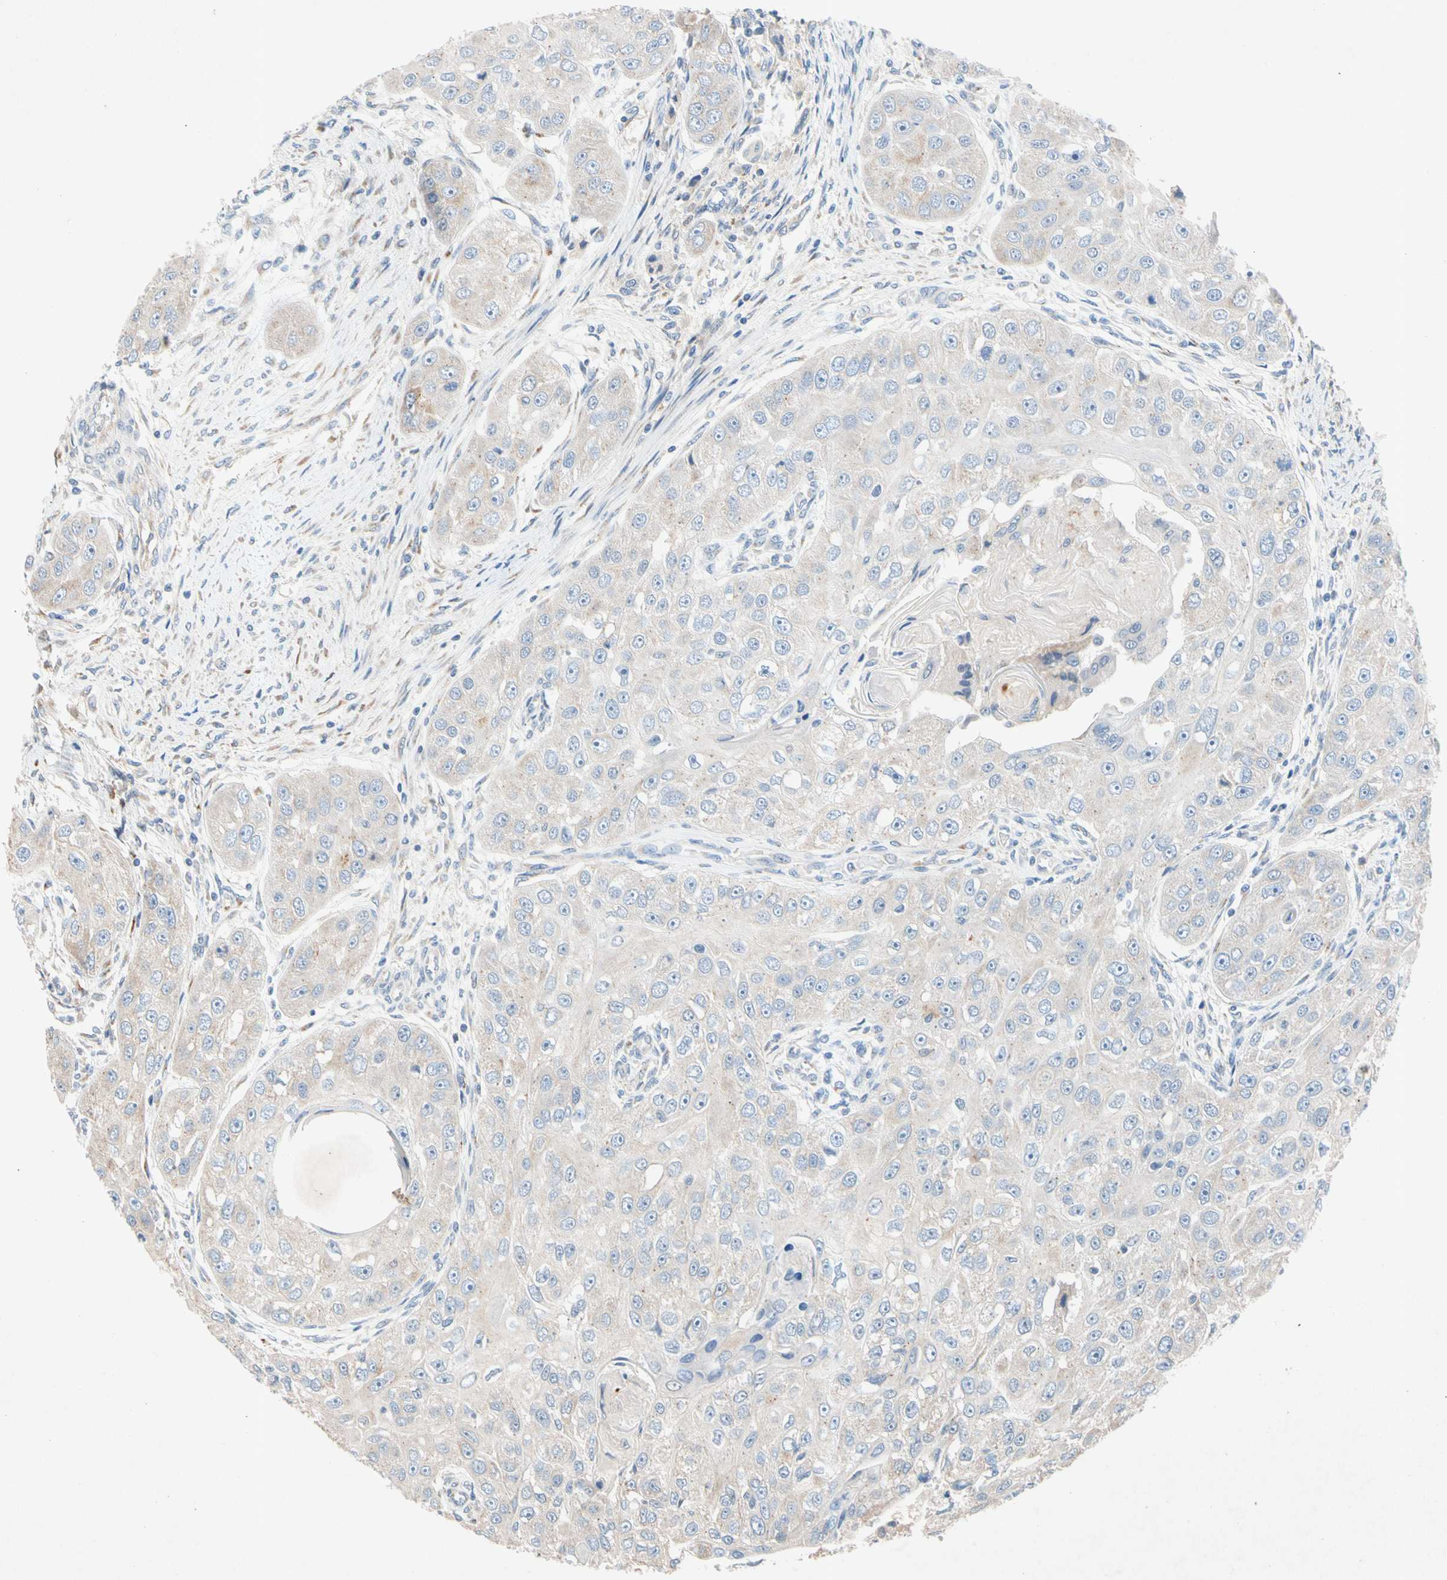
{"staining": {"intensity": "negative", "quantity": "none", "location": "none"}, "tissue": "head and neck cancer", "cell_type": "Tumor cells", "image_type": "cancer", "snomed": [{"axis": "morphology", "description": "Normal tissue, NOS"}, {"axis": "morphology", "description": "Squamous cell carcinoma, NOS"}, {"axis": "topography", "description": "Skeletal muscle"}, {"axis": "topography", "description": "Head-Neck"}], "caption": "Tumor cells show no significant expression in squamous cell carcinoma (head and neck). (DAB (3,3'-diaminobenzidine) immunohistochemistry, high magnification).", "gene": "GASK1B", "patient": {"sex": "male", "age": 51}}